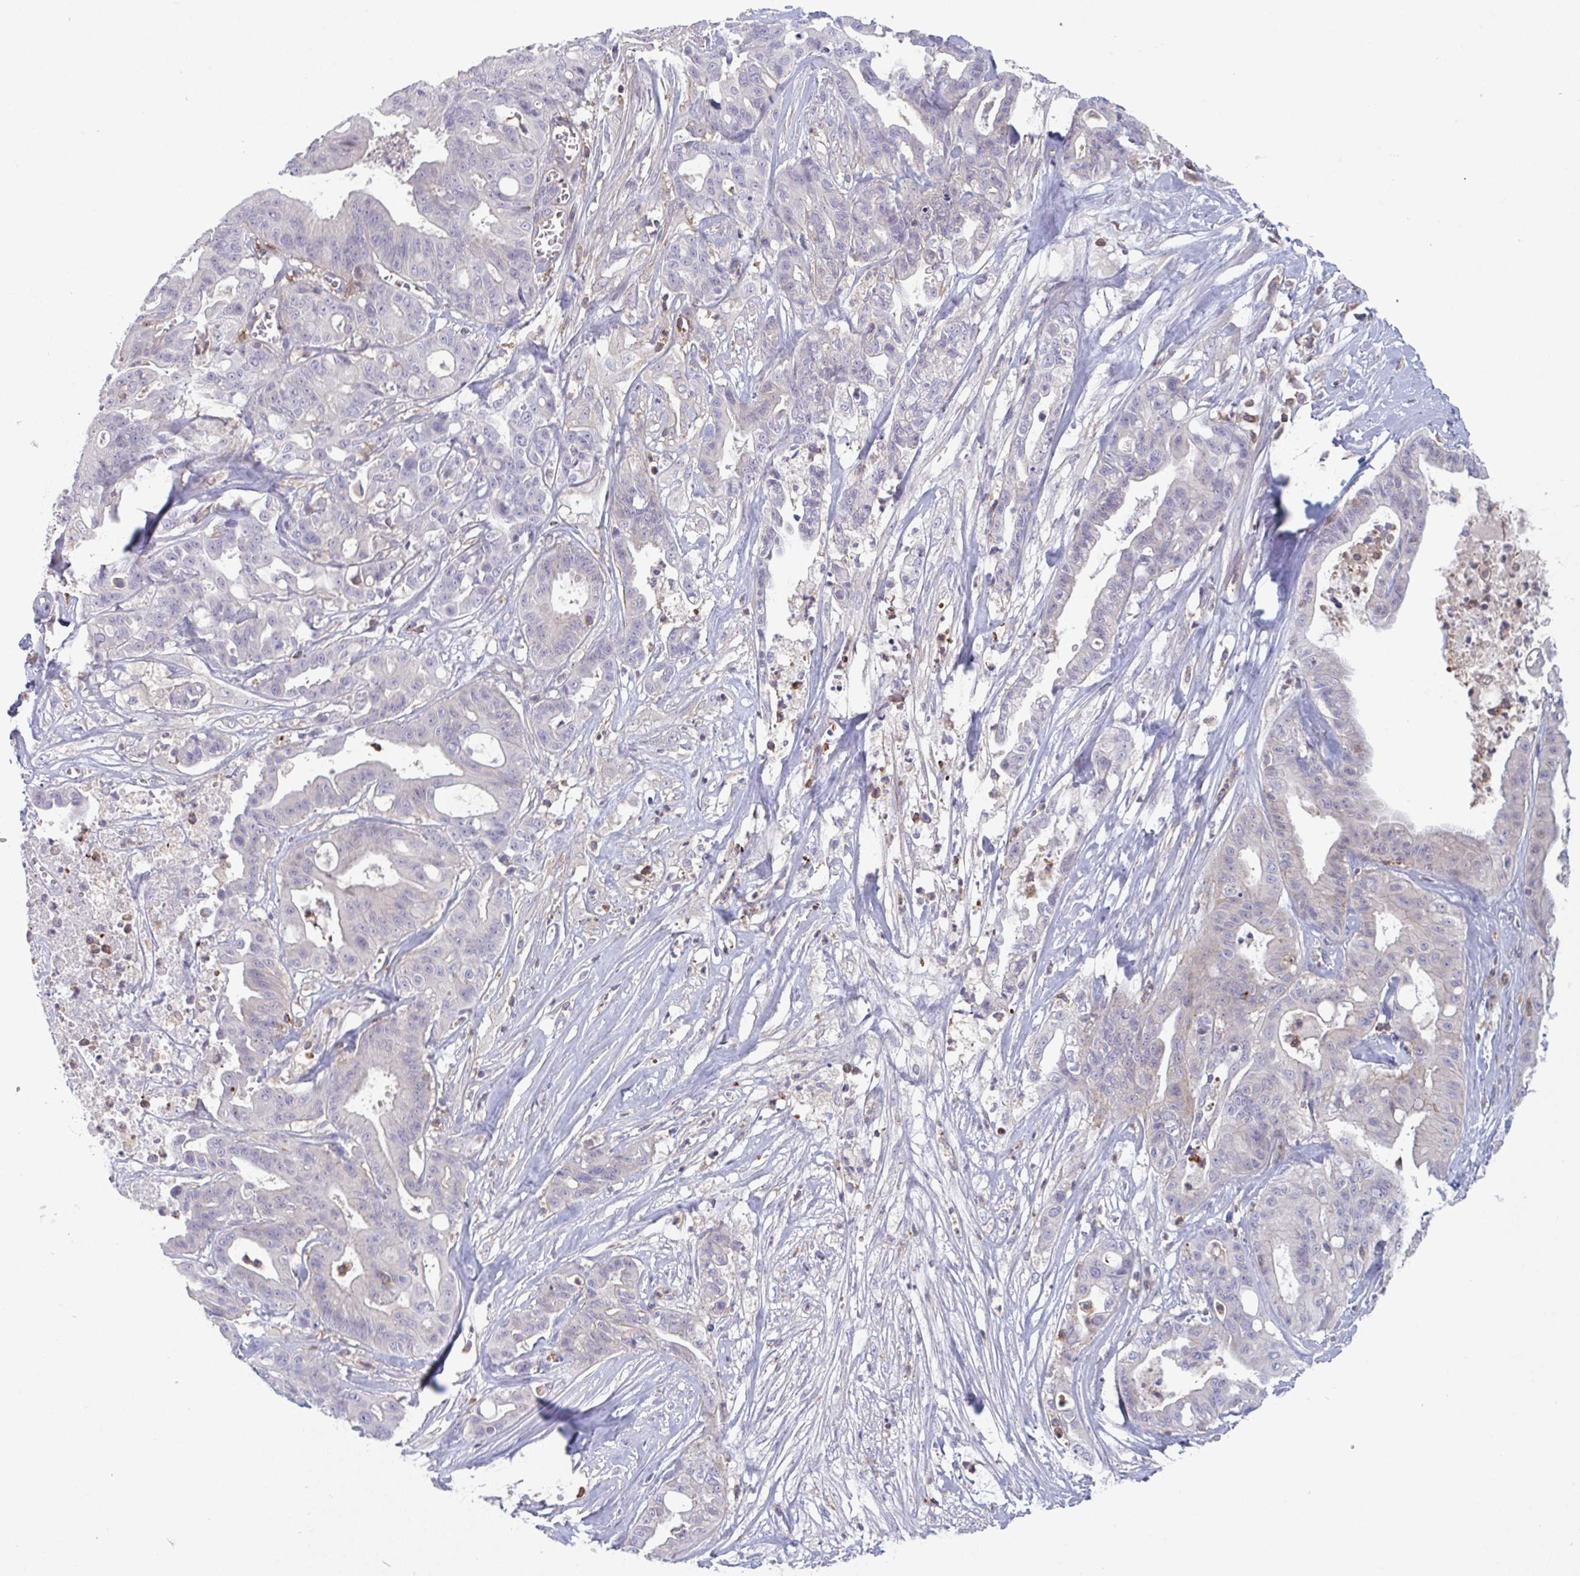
{"staining": {"intensity": "negative", "quantity": "none", "location": "none"}, "tissue": "ovarian cancer", "cell_type": "Tumor cells", "image_type": "cancer", "snomed": [{"axis": "morphology", "description": "Cystadenocarcinoma, mucinous, NOS"}, {"axis": "topography", "description": "Ovary"}], "caption": "Ovarian cancer (mucinous cystadenocarcinoma) stained for a protein using IHC displays no staining tumor cells.", "gene": "DISP2", "patient": {"sex": "female", "age": 70}}